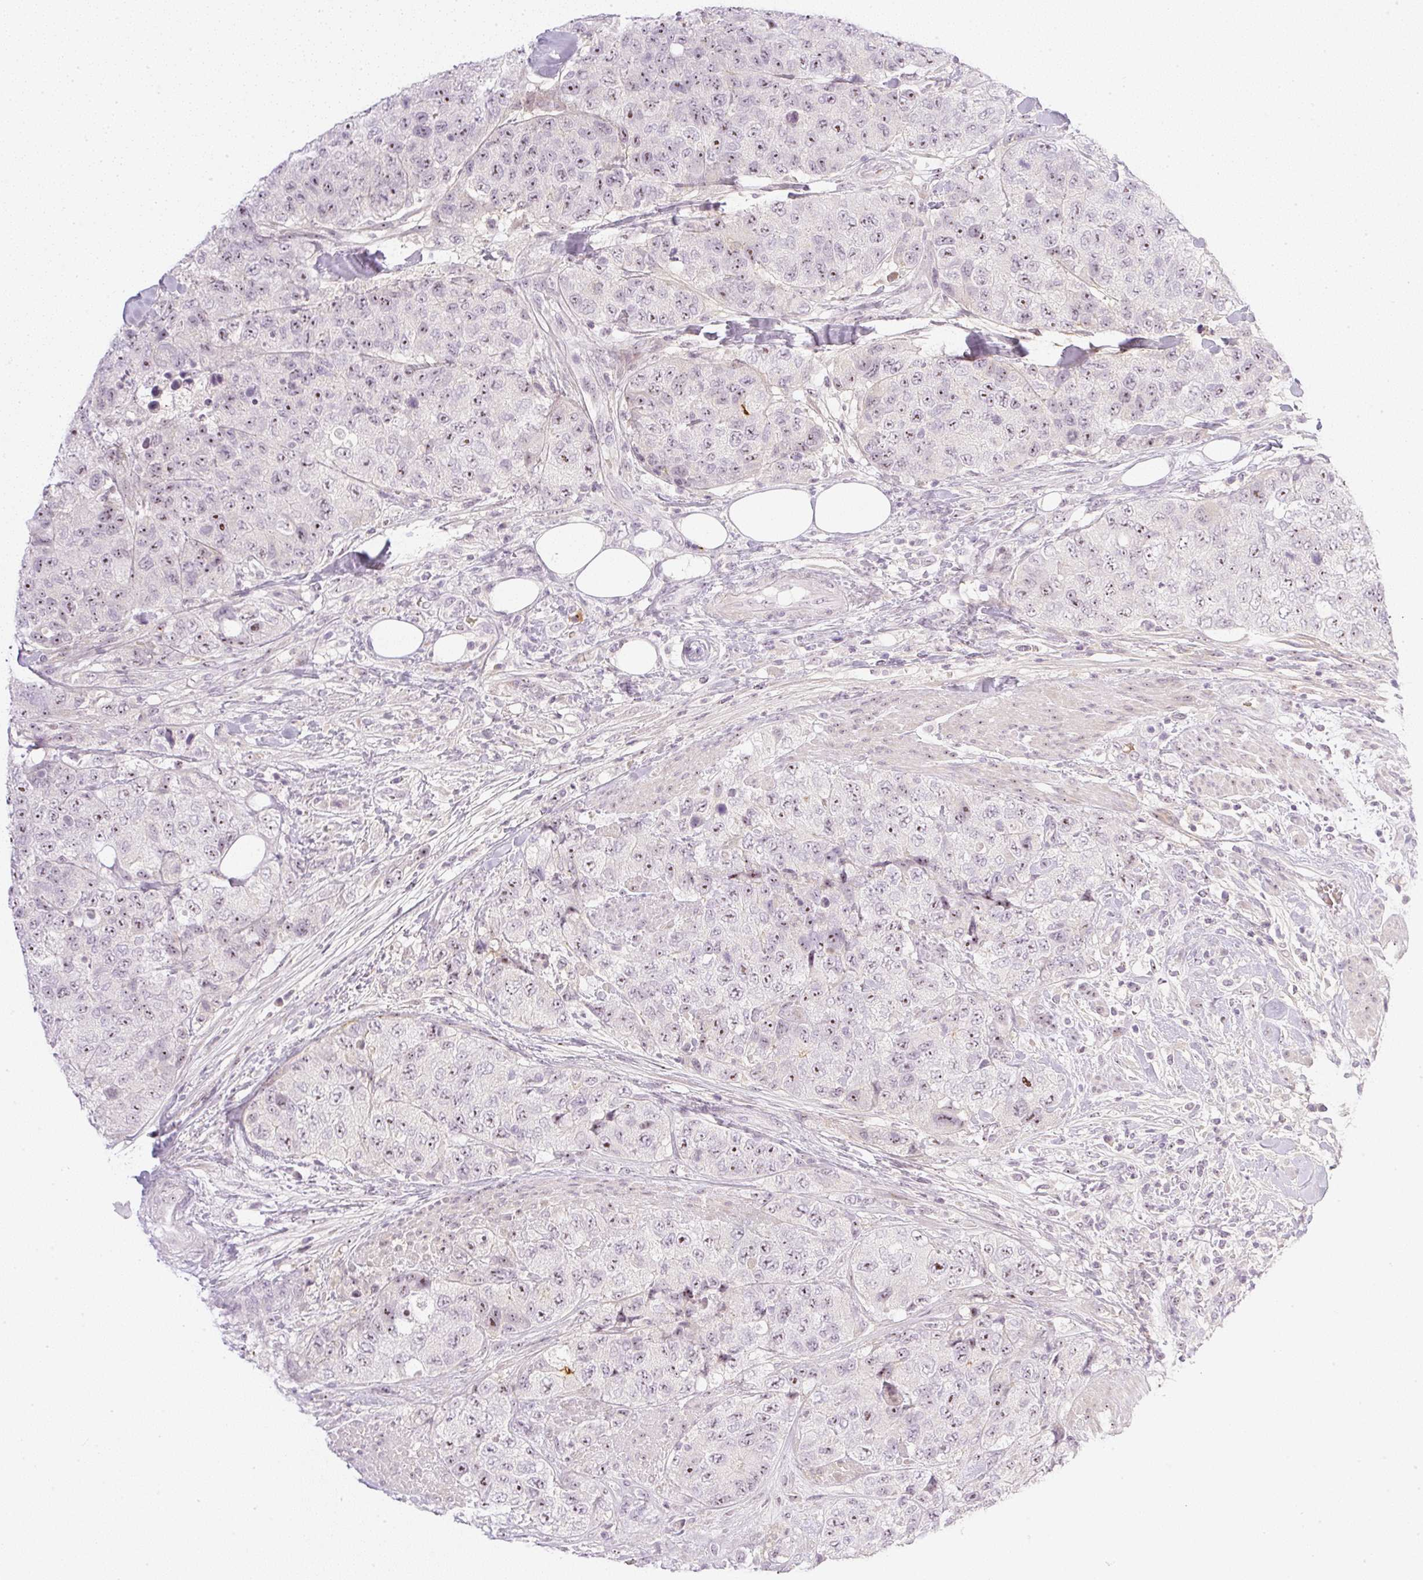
{"staining": {"intensity": "moderate", "quantity": ">75%", "location": "nuclear"}, "tissue": "urothelial cancer", "cell_type": "Tumor cells", "image_type": "cancer", "snomed": [{"axis": "morphology", "description": "Urothelial carcinoma, High grade"}, {"axis": "topography", "description": "Urinary bladder"}], "caption": "The image displays staining of urothelial cancer, revealing moderate nuclear protein positivity (brown color) within tumor cells.", "gene": "AAR2", "patient": {"sex": "female", "age": 78}}